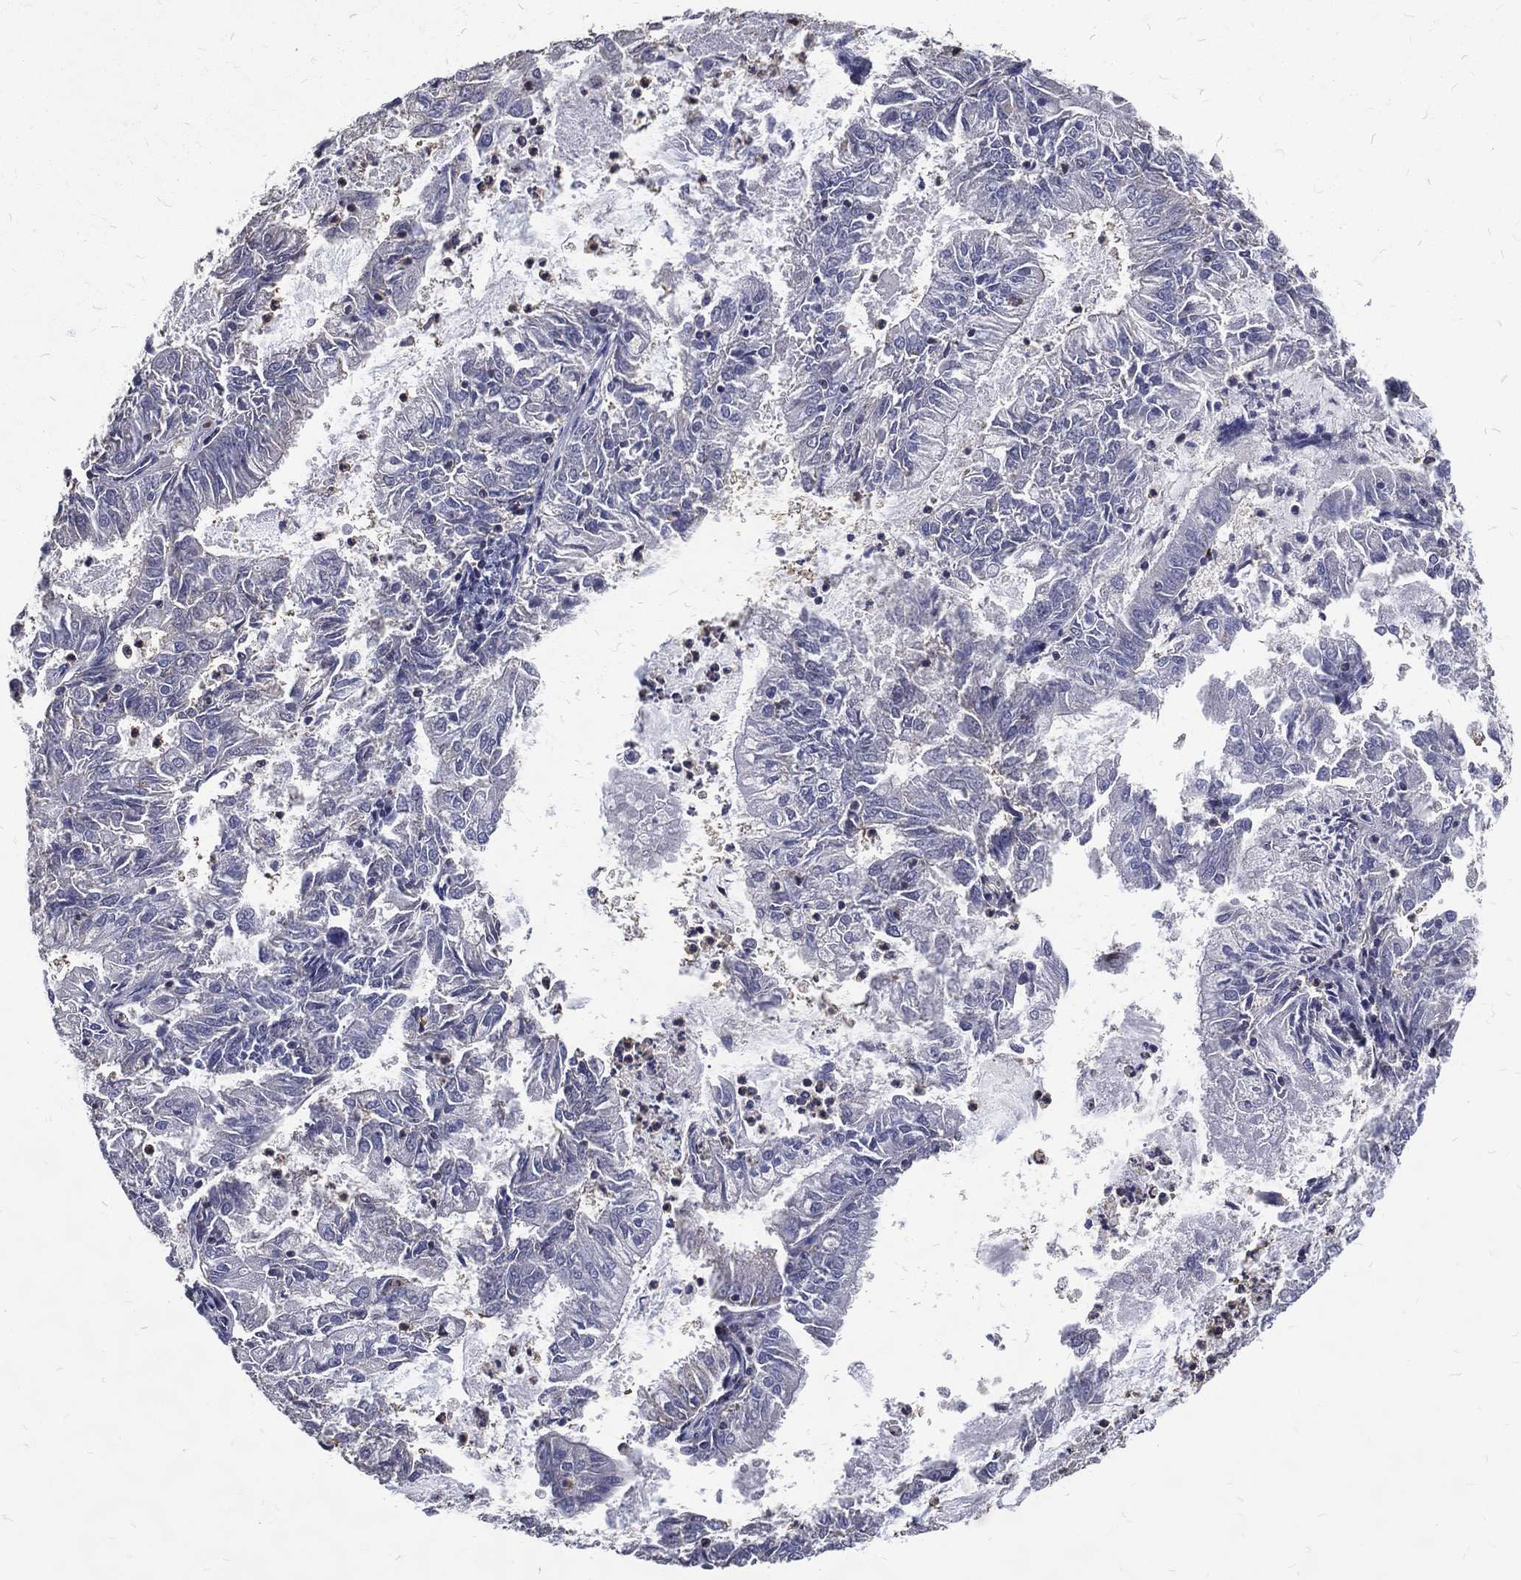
{"staining": {"intensity": "negative", "quantity": "none", "location": "none"}, "tissue": "endometrial cancer", "cell_type": "Tumor cells", "image_type": "cancer", "snomed": [{"axis": "morphology", "description": "Adenocarcinoma, NOS"}, {"axis": "topography", "description": "Endometrium"}], "caption": "An immunohistochemistry photomicrograph of endometrial cancer is shown. There is no staining in tumor cells of endometrial cancer.", "gene": "GPR183", "patient": {"sex": "female", "age": 57}}